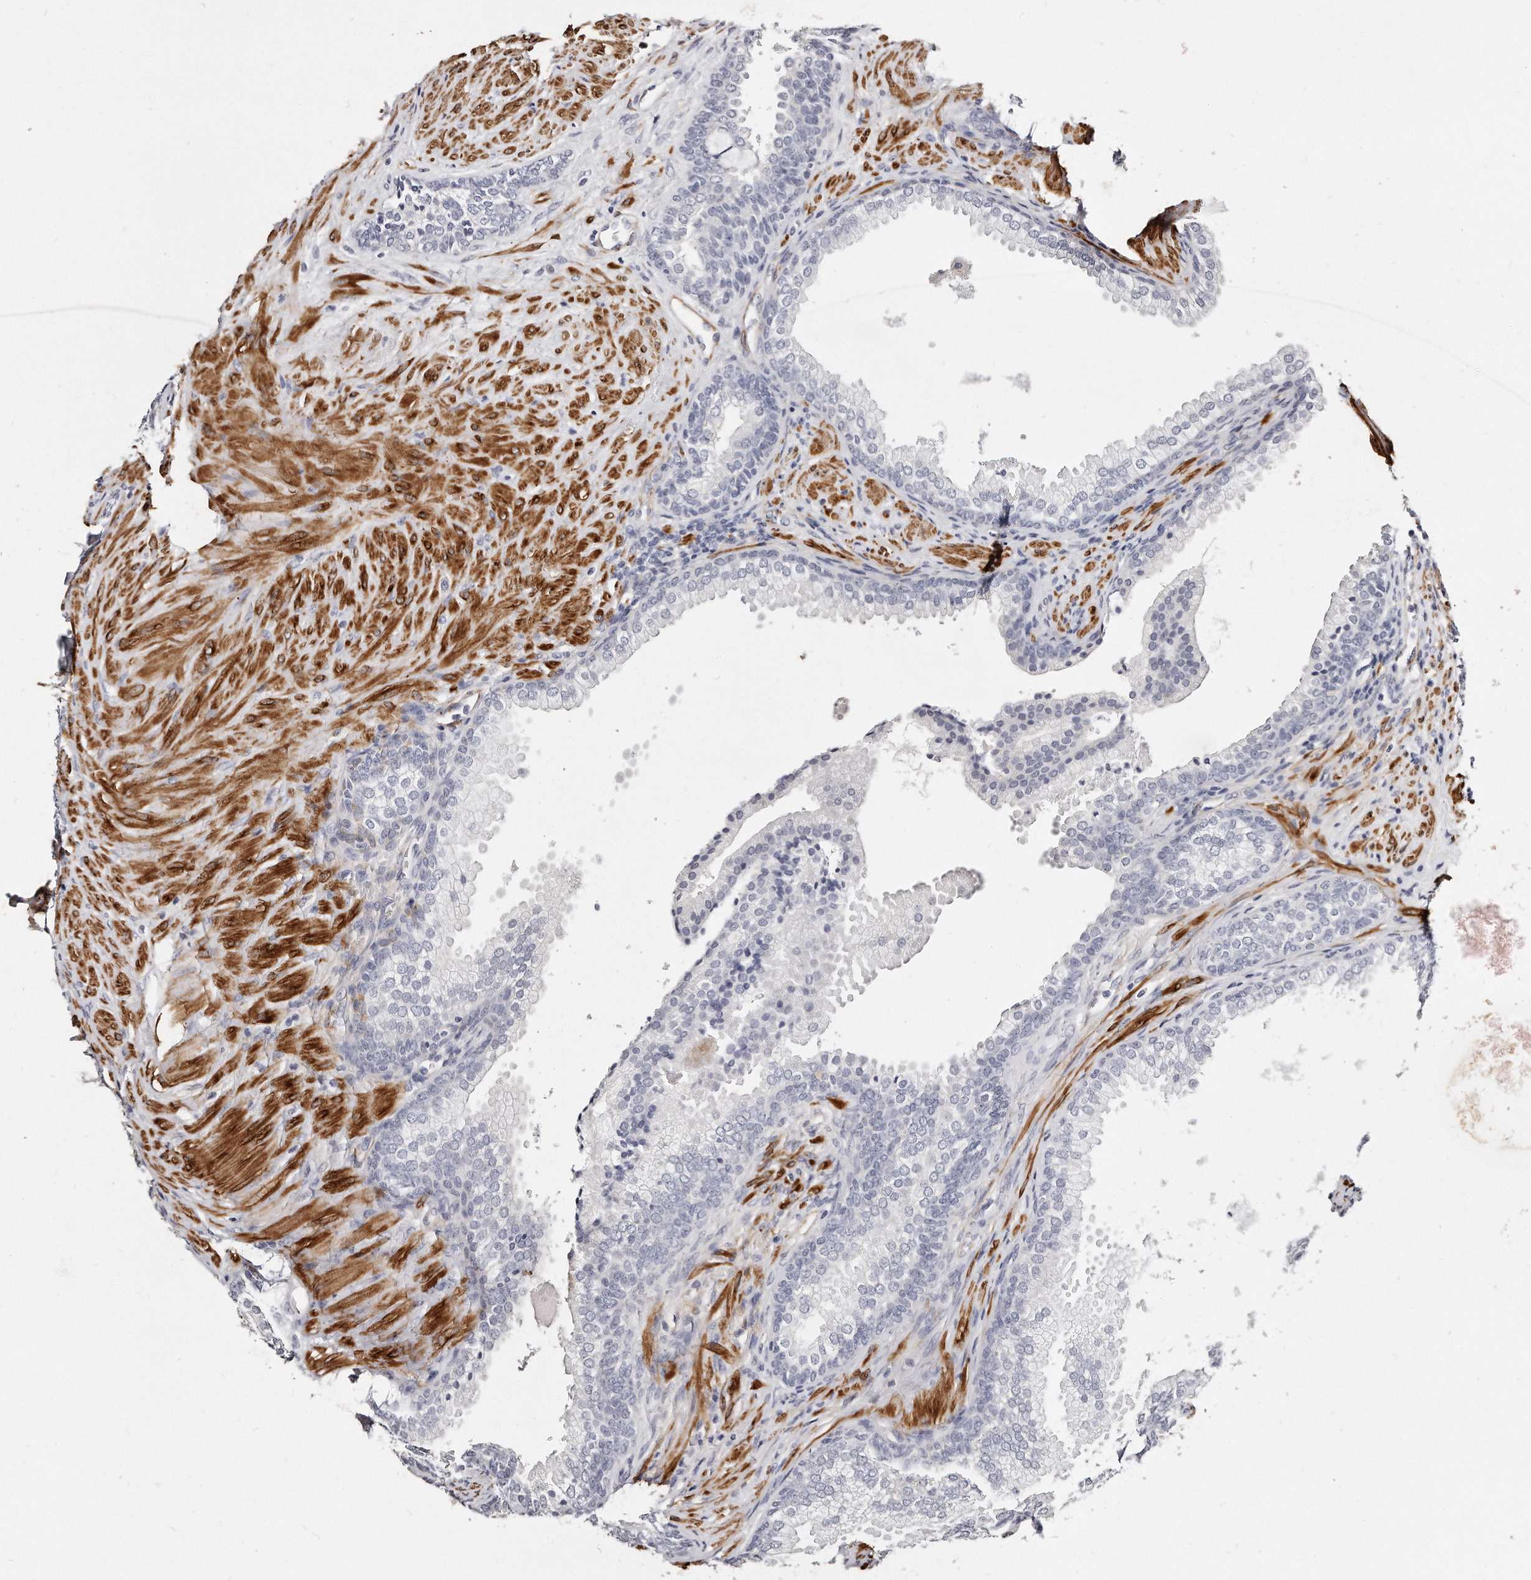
{"staining": {"intensity": "negative", "quantity": "none", "location": "none"}, "tissue": "prostate", "cell_type": "Glandular cells", "image_type": "normal", "snomed": [{"axis": "morphology", "description": "Normal tissue, NOS"}, {"axis": "topography", "description": "Prostate"}], "caption": "Human prostate stained for a protein using IHC displays no expression in glandular cells.", "gene": "LMOD1", "patient": {"sex": "male", "age": 76}}